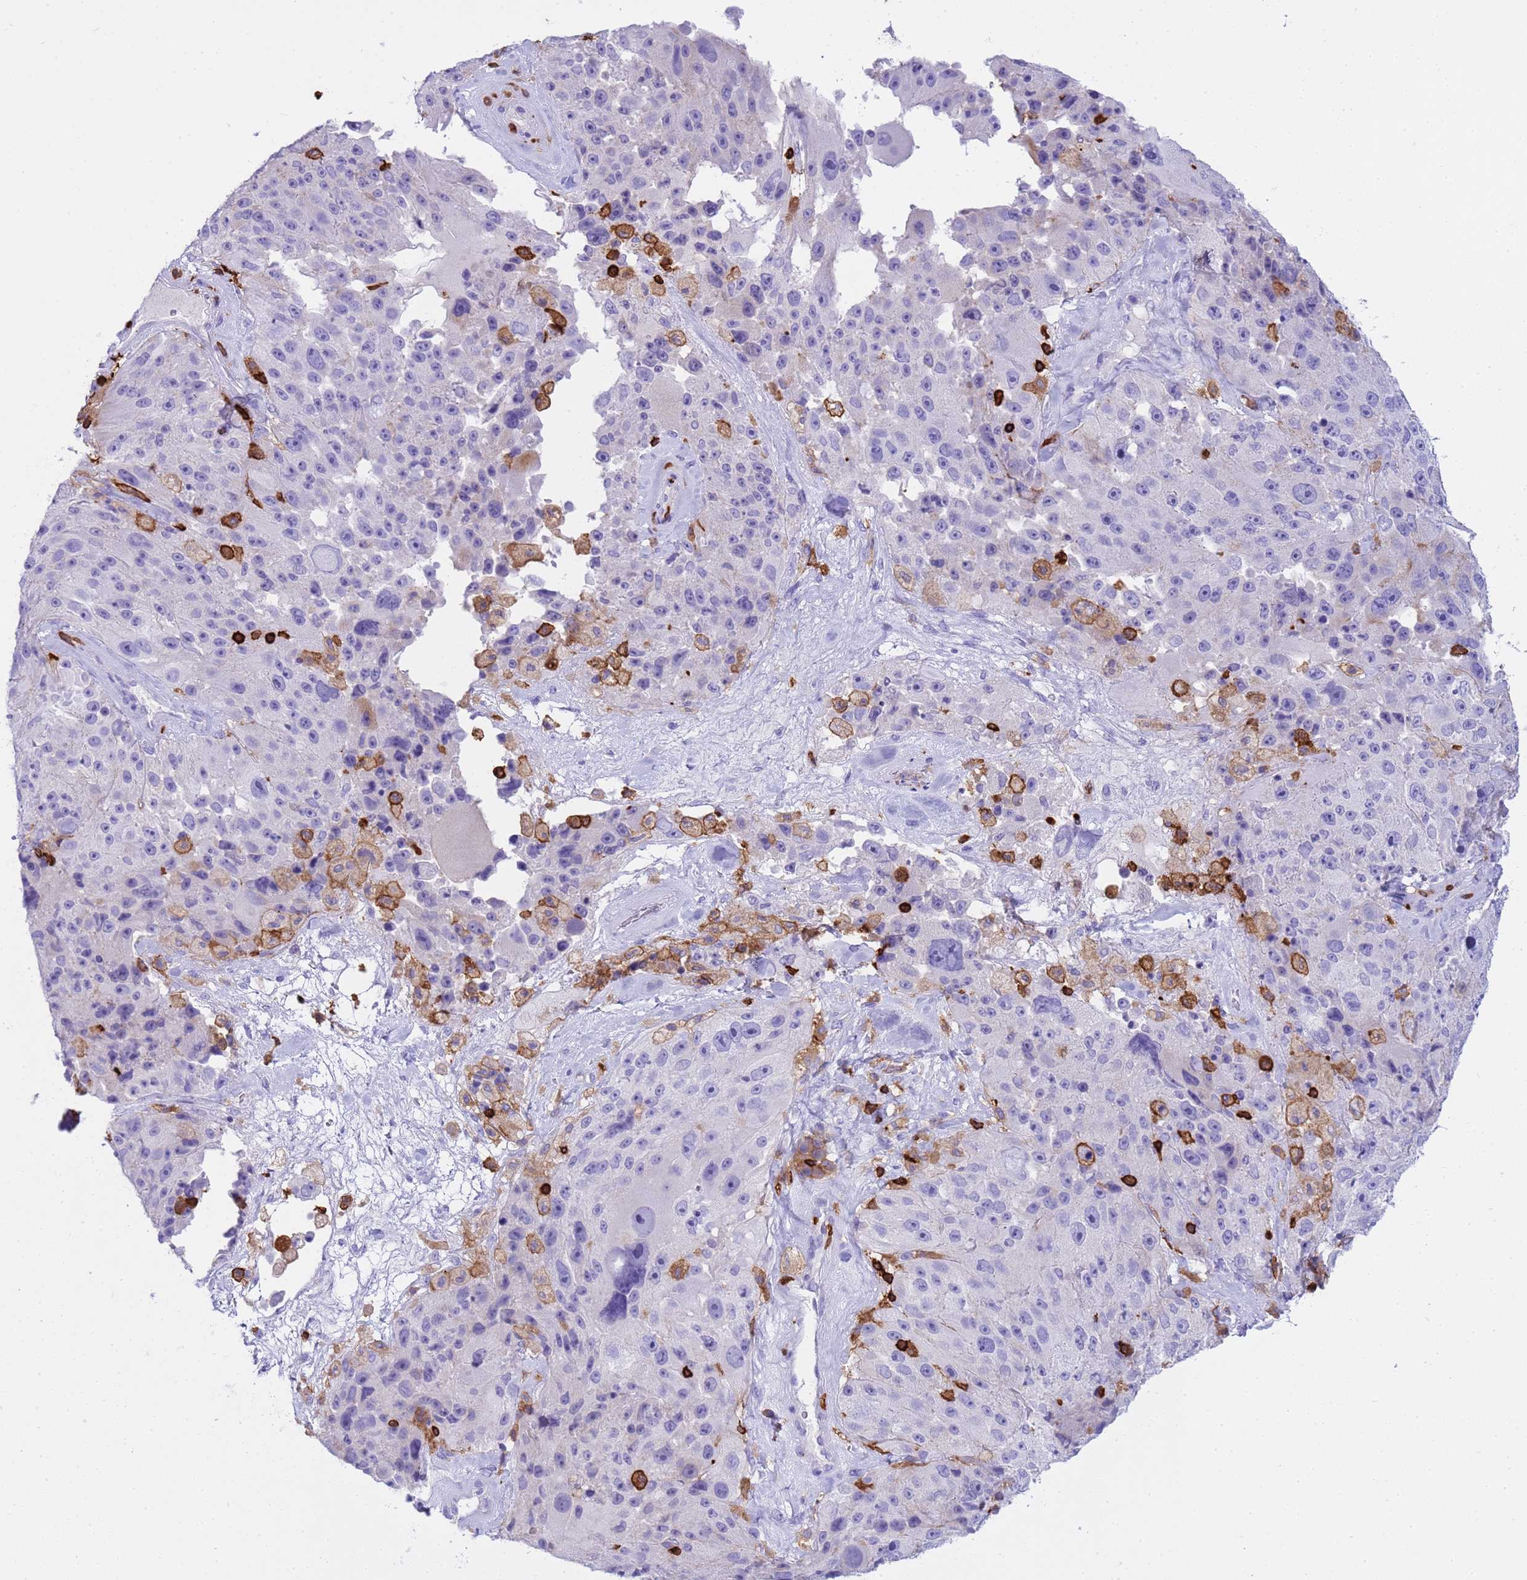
{"staining": {"intensity": "negative", "quantity": "none", "location": "none"}, "tissue": "melanoma", "cell_type": "Tumor cells", "image_type": "cancer", "snomed": [{"axis": "morphology", "description": "Malignant melanoma, Metastatic site"}, {"axis": "topography", "description": "Lymph node"}], "caption": "High magnification brightfield microscopy of melanoma stained with DAB (3,3'-diaminobenzidine) (brown) and counterstained with hematoxylin (blue): tumor cells show no significant expression.", "gene": "IRF5", "patient": {"sex": "male", "age": 62}}